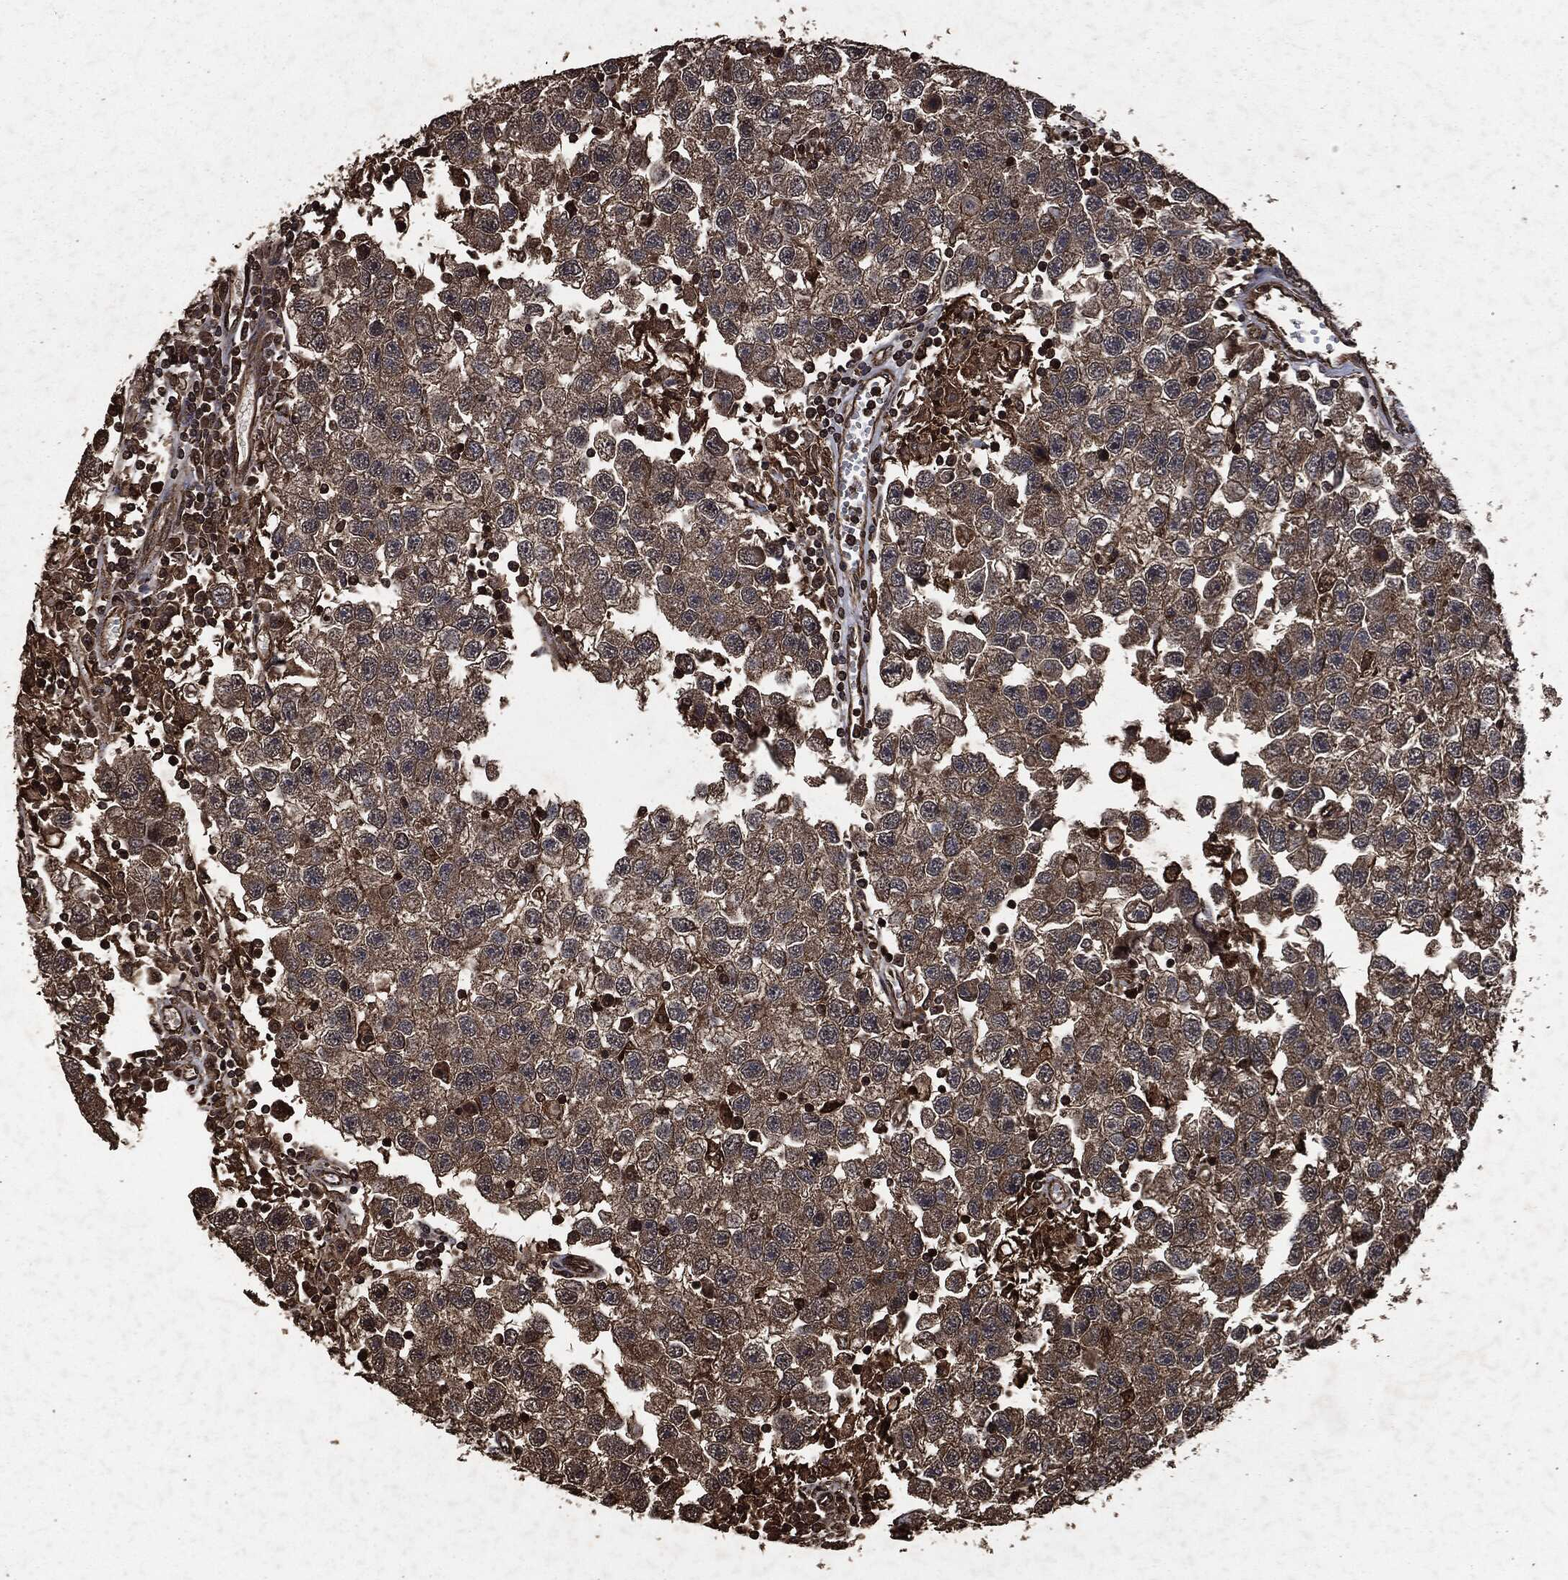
{"staining": {"intensity": "weak", "quantity": "25%-75%", "location": "cytoplasmic/membranous"}, "tissue": "testis cancer", "cell_type": "Tumor cells", "image_type": "cancer", "snomed": [{"axis": "morphology", "description": "Seminoma, NOS"}, {"axis": "topography", "description": "Testis"}], "caption": "This photomicrograph demonstrates testis seminoma stained with immunohistochemistry to label a protein in brown. The cytoplasmic/membranous of tumor cells show weak positivity for the protein. Nuclei are counter-stained blue.", "gene": "HRAS", "patient": {"sex": "male", "age": 26}}